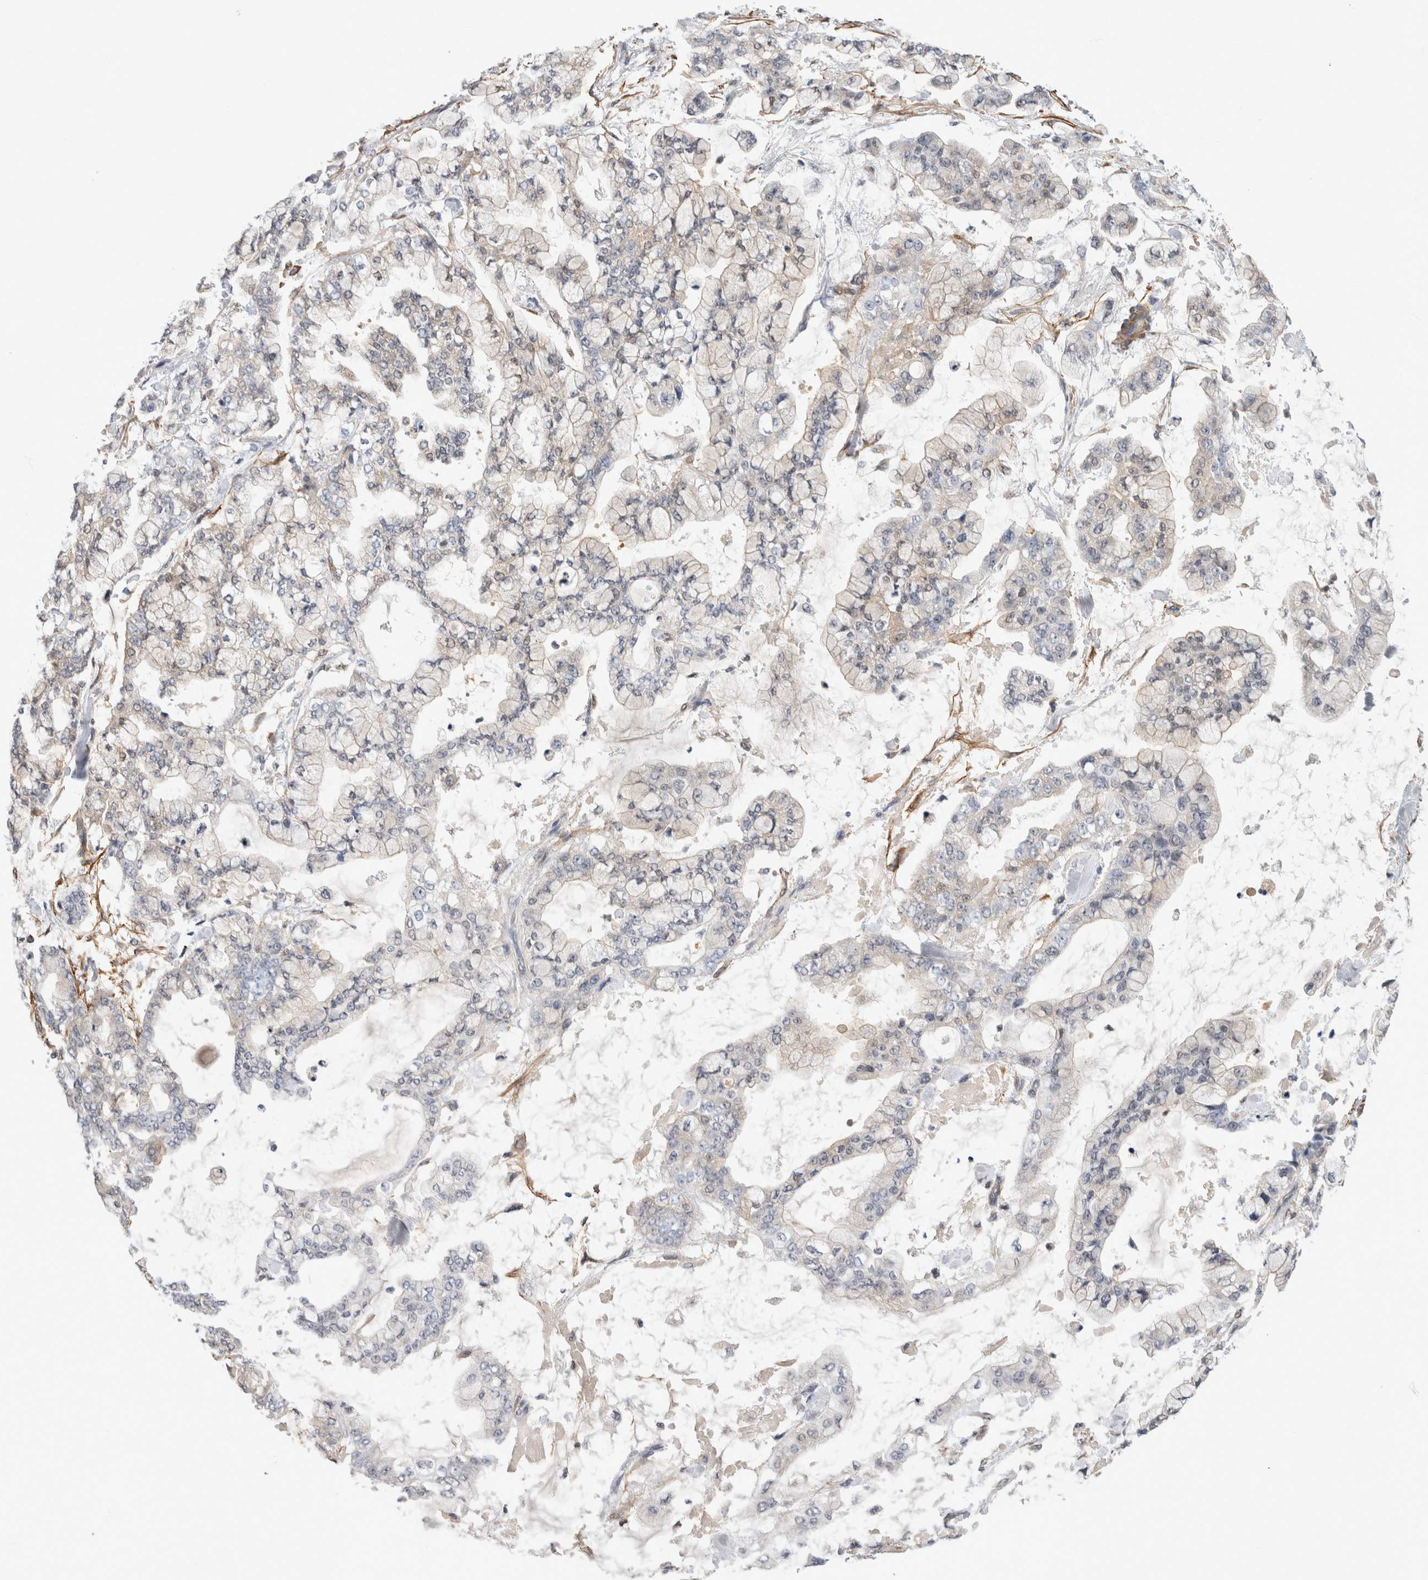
{"staining": {"intensity": "negative", "quantity": "none", "location": "none"}, "tissue": "stomach cancer", "cell_type": "Tumor cells", "image_type": "cancer", "snomed": [{"axis": "morphology", "description": "Normal tissue, NOS"}, {"axis": "morphology", "description": "Adenocarcinoma, NOS"}, {"axis": "topography", "description": "Stomach, upper"}, {"axis": "topography", "description": "Stomach"}], "caption": "Immunohistochemical staining of human stomach cancer (adenocarcinoma) shows no significant staining in tumor cells.", "gene": "PGM1", "patient": {"sex": "male", "age": 76}}